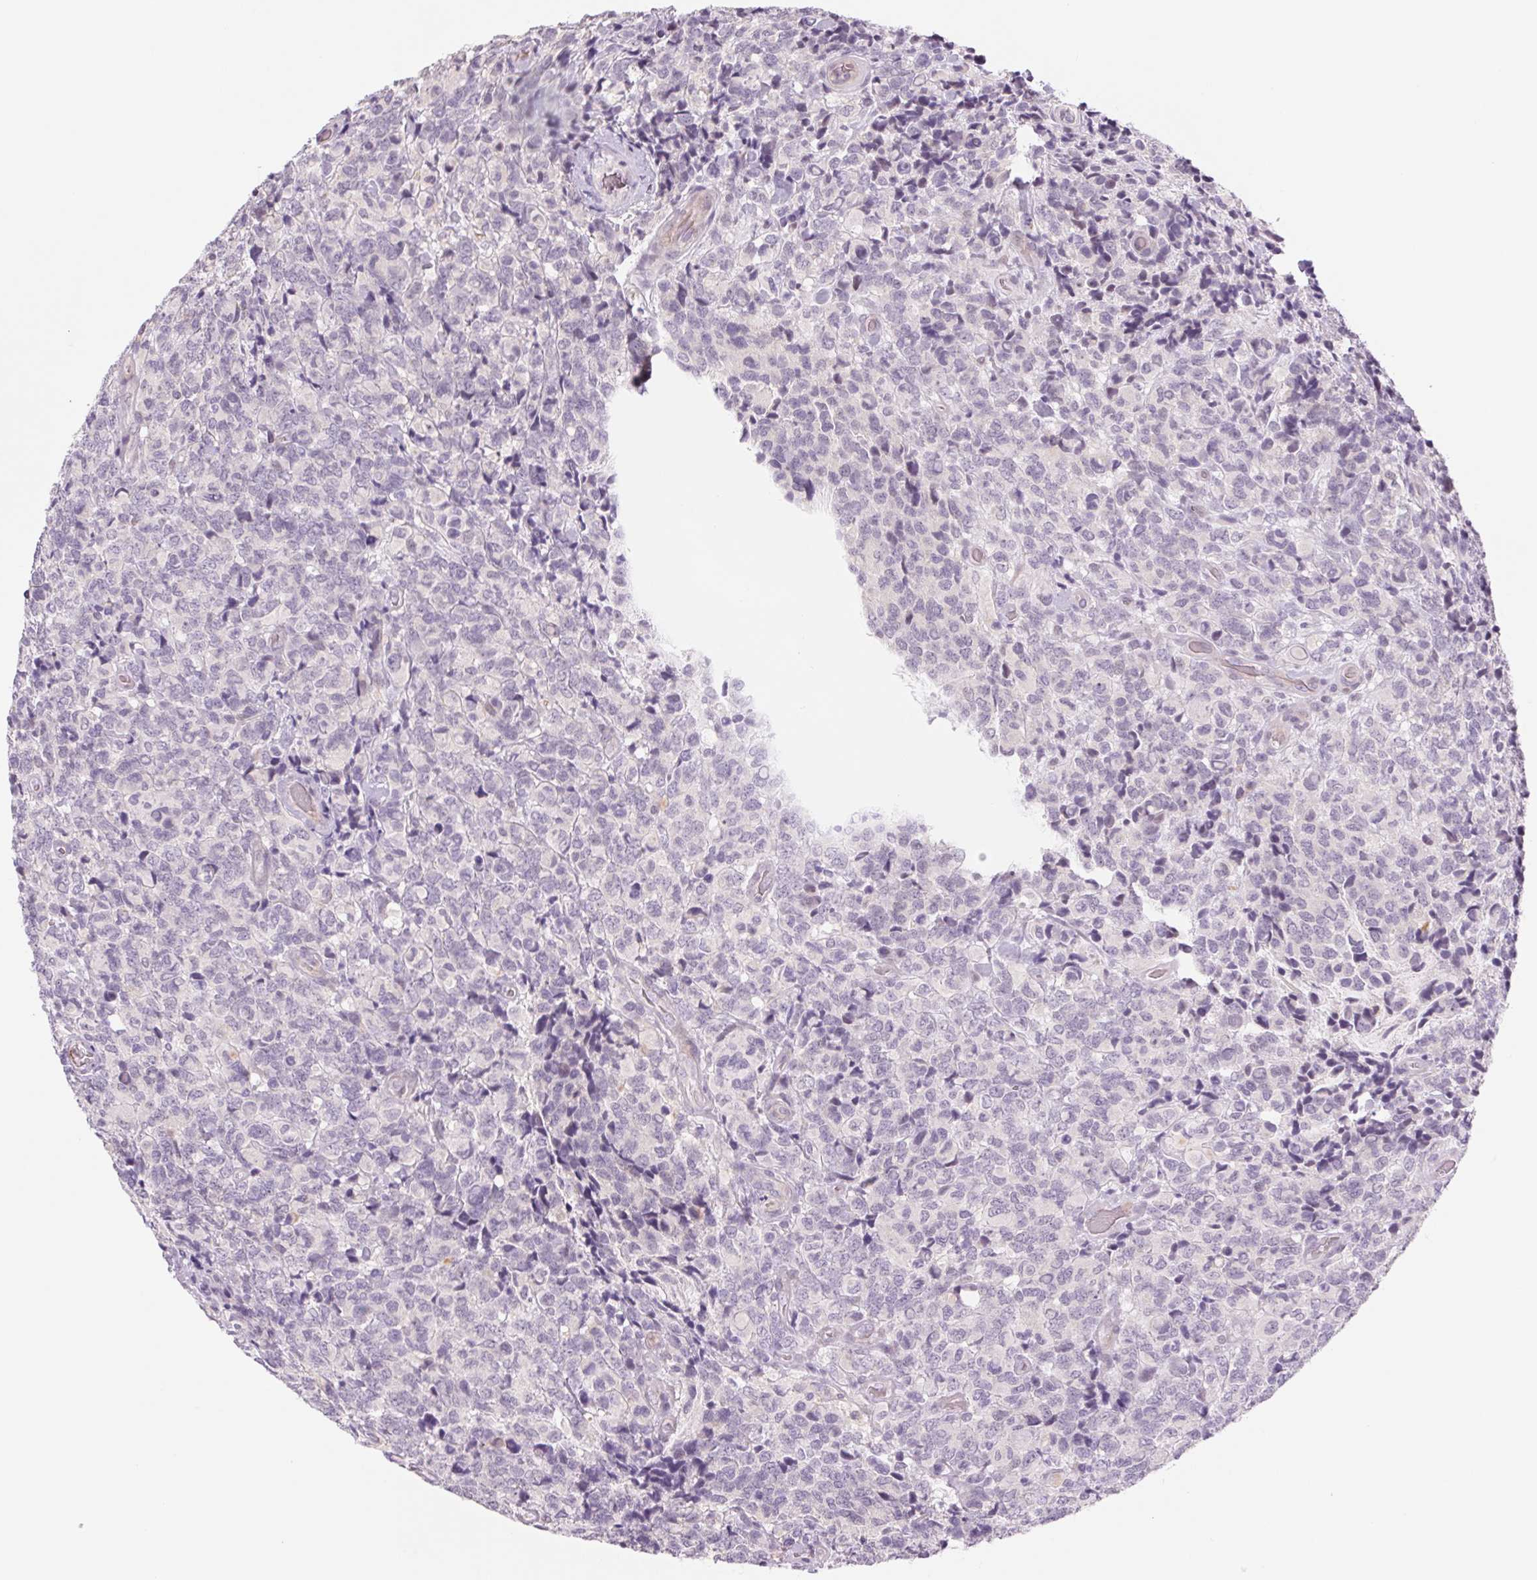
{"staining": {"intensity": "negative", "quantity": "none", "location": "none"}, "tissue": "glioma", "cell_type": "Tumor cells", "image_type": "cancer", "snomed": [{"axis": "morphology", "description": "Glioma, malignant, High grade"}, {"axis": "topography", "description": "Brain"}], "caption": "DAB immunohistochemical staining of human malignant glioma (high-grade) shows no significant expression in tumor cells.", "gene": "KRT1", "patient": {"sex": "male", "age": 39}}